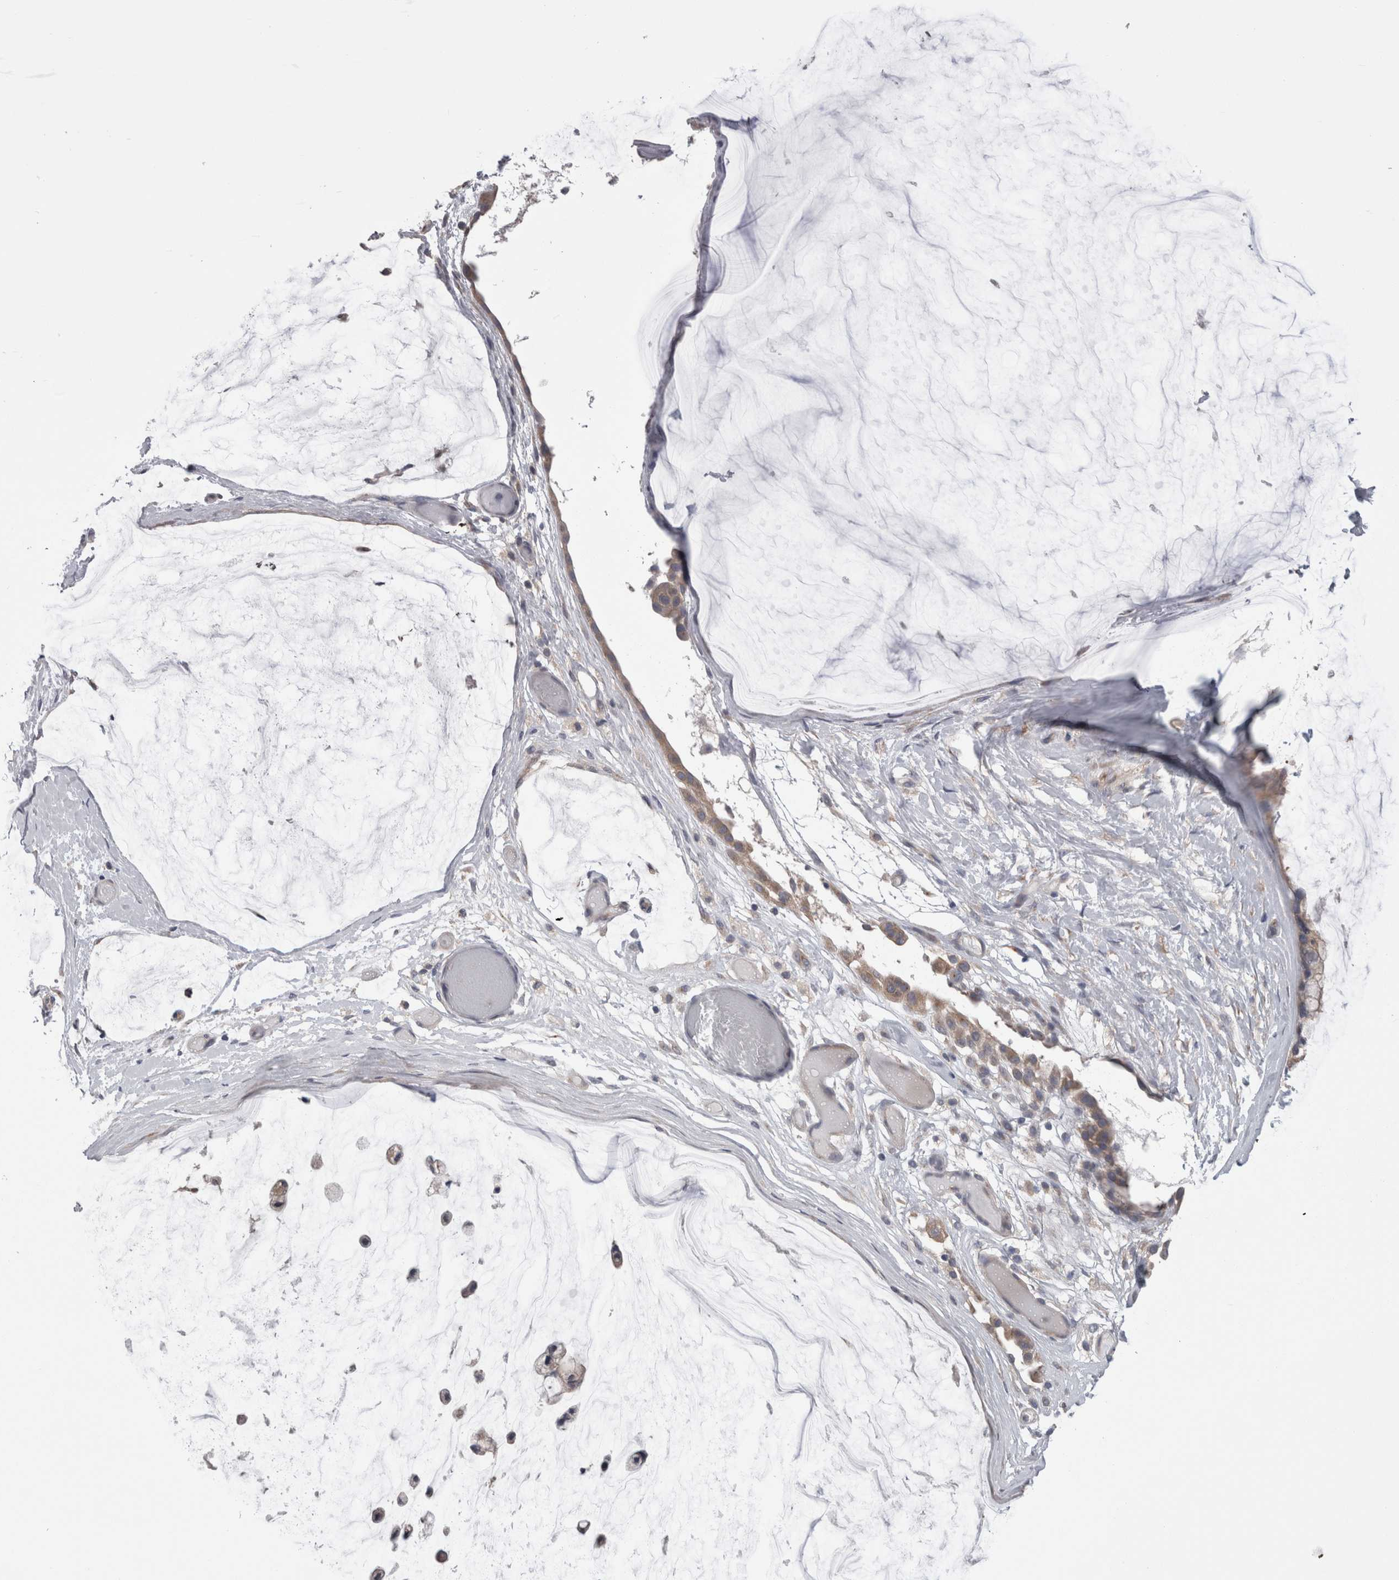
{"staining": {"intensity": "weak", "quantity": ">75%", "location": "cytoplasmic/membranous"}, "tissue": "ovarian cancer", "cell_type": "Tumor cells", "image_type": "cancer", "snomed": [{"axis": "morphology", "description": "Cystadenocarcinoma, mucinous, NOS"}, {"axis": "topography", "description": "Ovary"}], "caption": "Human mucinous cystadenocarcinoma (ovarian) stained with a protein marker shows weak staining in tumor cells.", "gene": "DCTN6", "patient": {"sex": "female", "age": 39}}